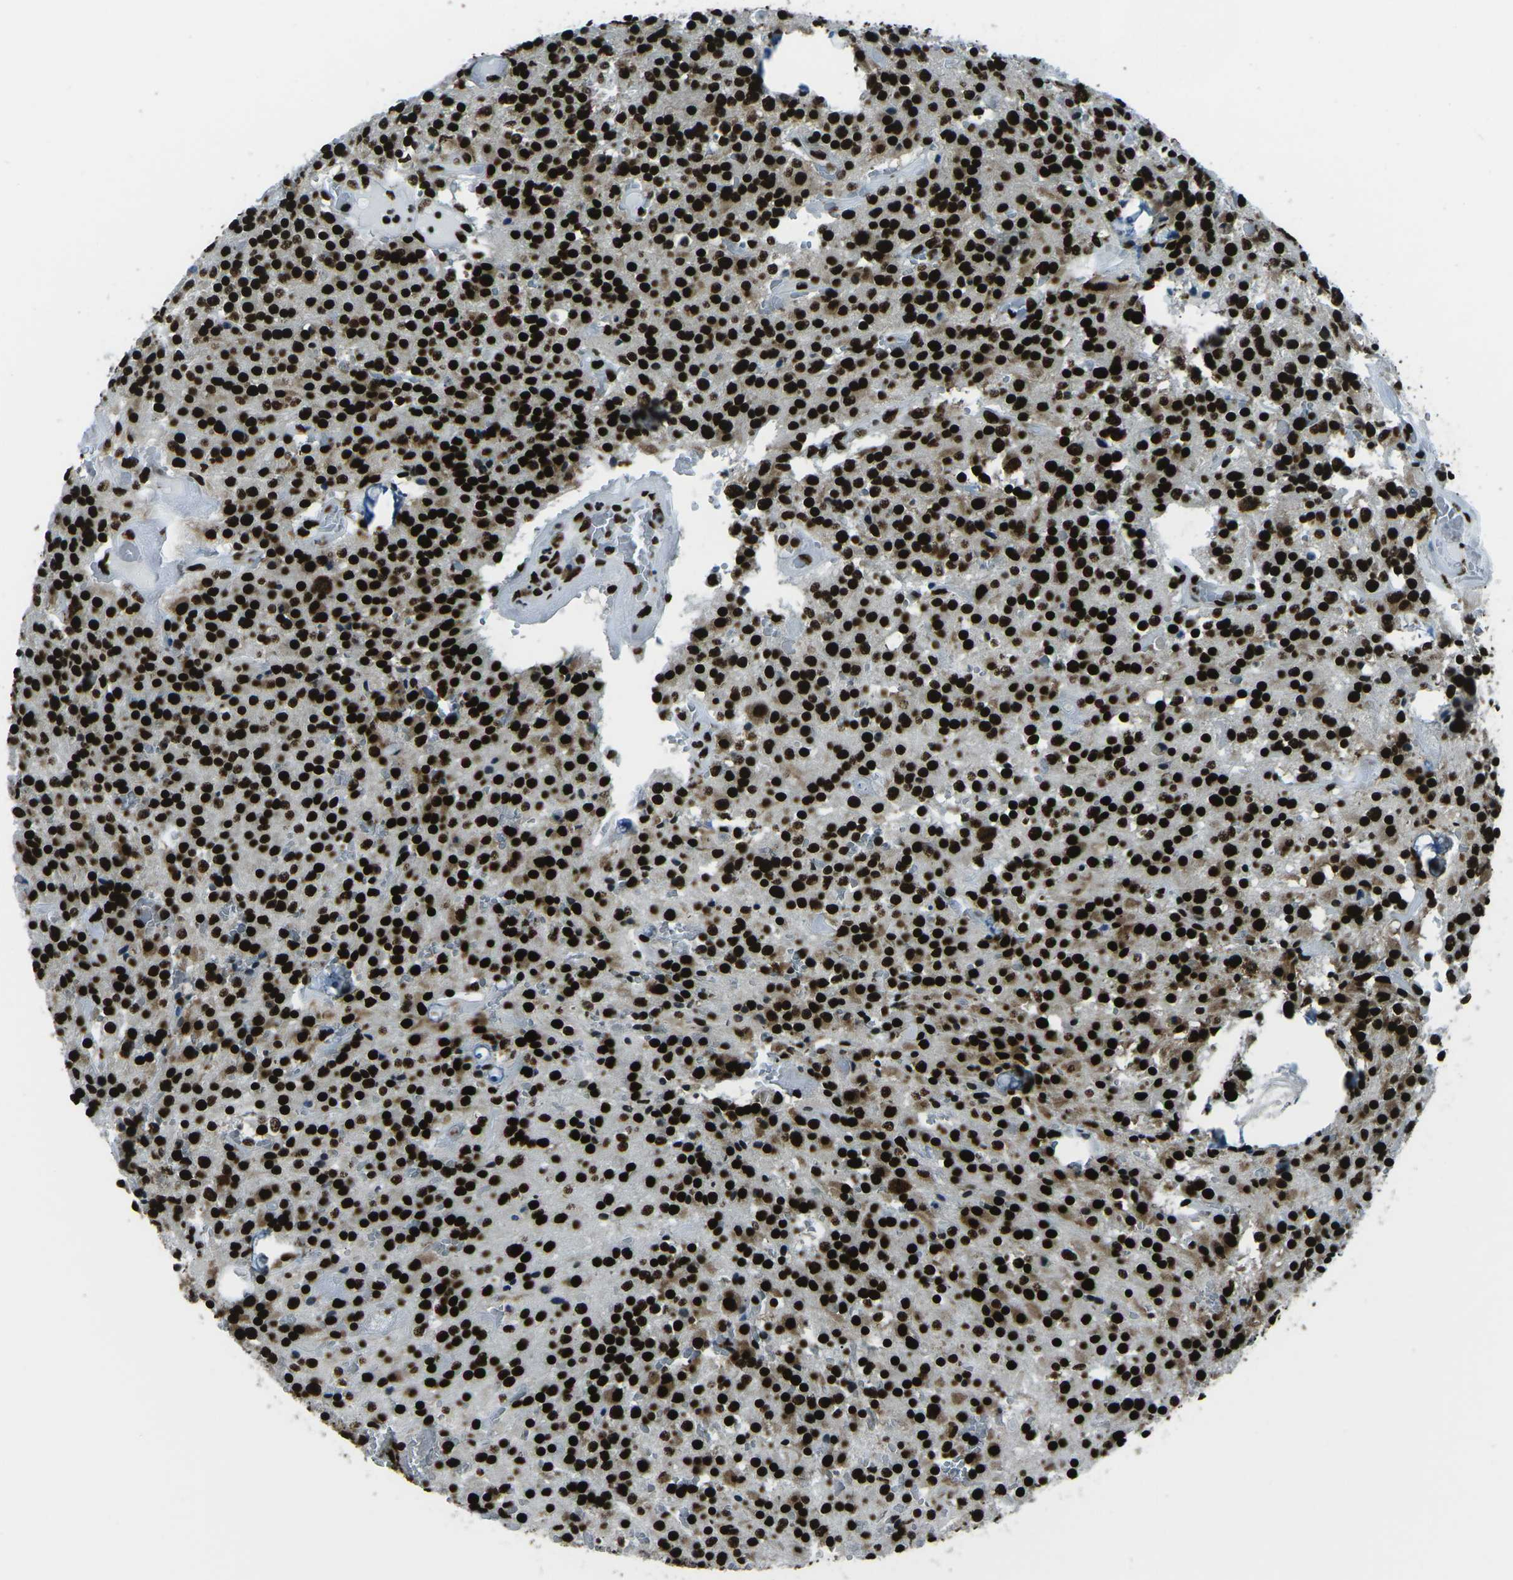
{"staining": {"intensity": "strong", "quantity": ">75%", "location": "nuclear"}, "tissue": "glioma", "cell_type": "Tumor cells", "image_type": "cancer", "snomed": [{"axis": "morphology", "description": "Glioma, malignant, Low grade"}, {"axis": "topography", "description": "Brain"}], "caption": "A micrograph showing strong nuclear expression in approximately >75% of tumor cells in malignant glioma (low-grade), as visualized by brown immunohistochemical staining.", "gene": "HNRNPL", "patient": {"sex": "male", "age": 58}}